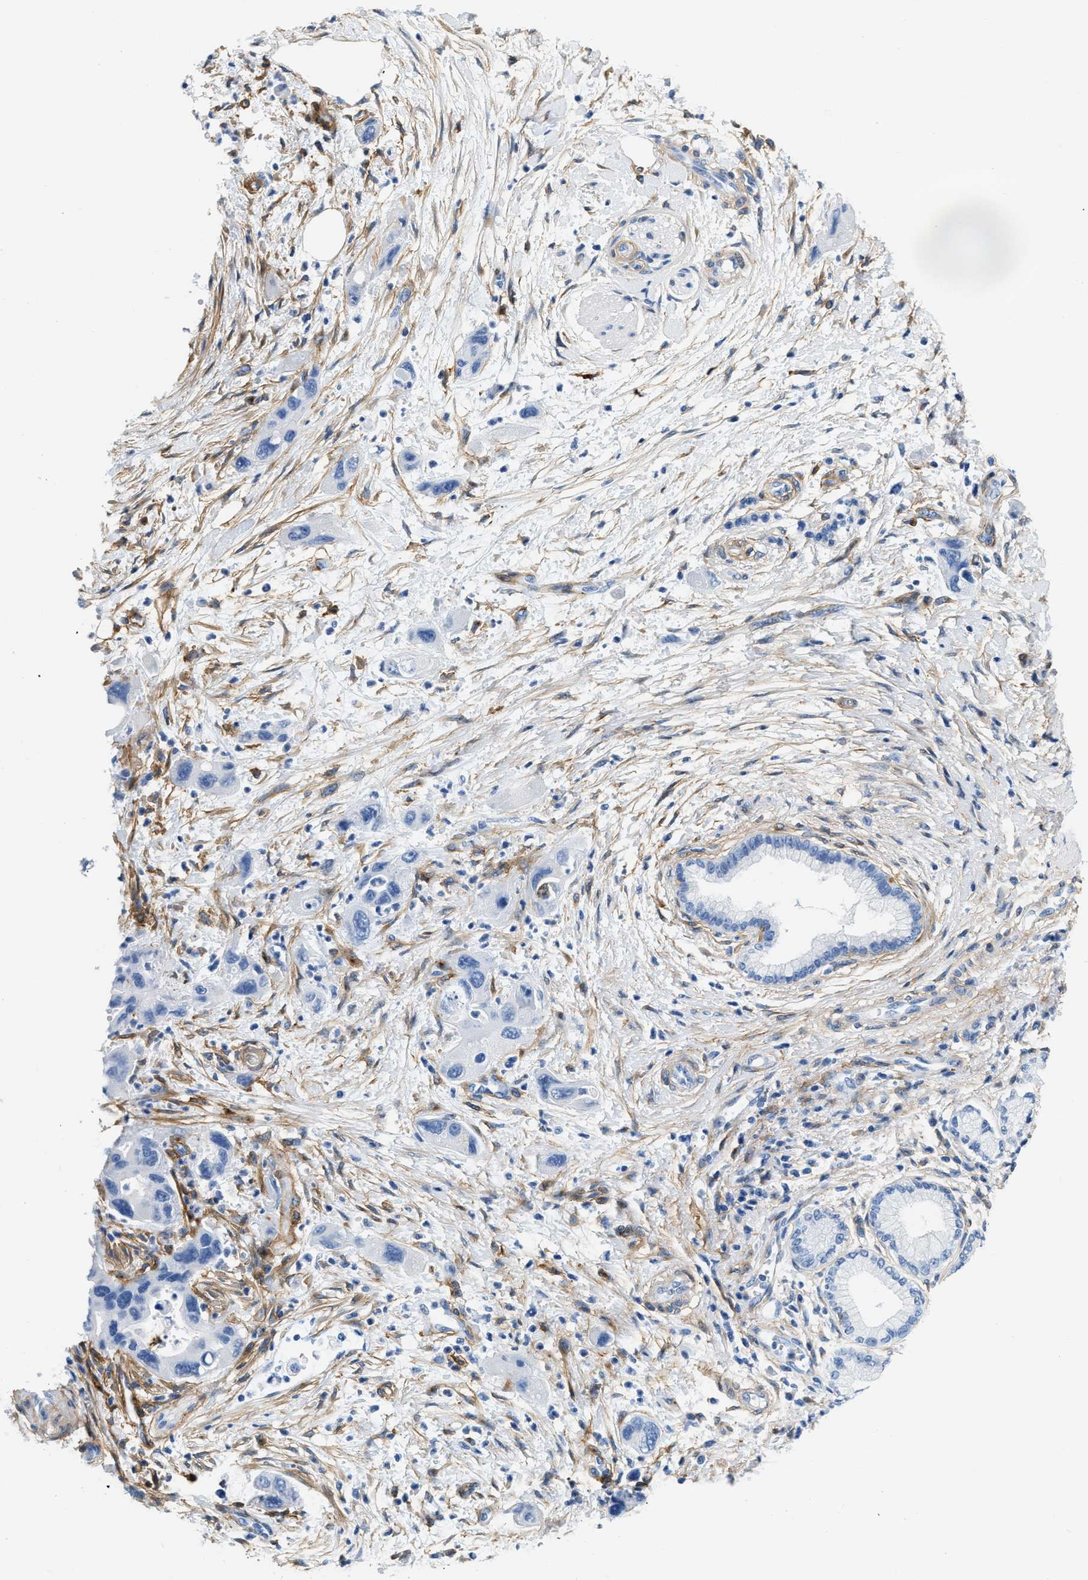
{"staining": {"intensity": "negative", "quantity": "none", "location": "none"}, "tissue": "pancreatic cancer", "cell_type": "Tumor cells", "image_type": "cancer", "snomed": [{"axis": "morphology", "description": "Normal tissue, NOS"}, {"axis": "morphology", "description": "Adenocarcinoma, NOS"}, {"axis": "topography", "description": "Pancreas"}], "caption": "An image of pancreatic cancer stained for a protein reveals no brown staining in tumor cells.", "gene": "PDGFRB", "patient": {"sex": "female", "age": 71}}